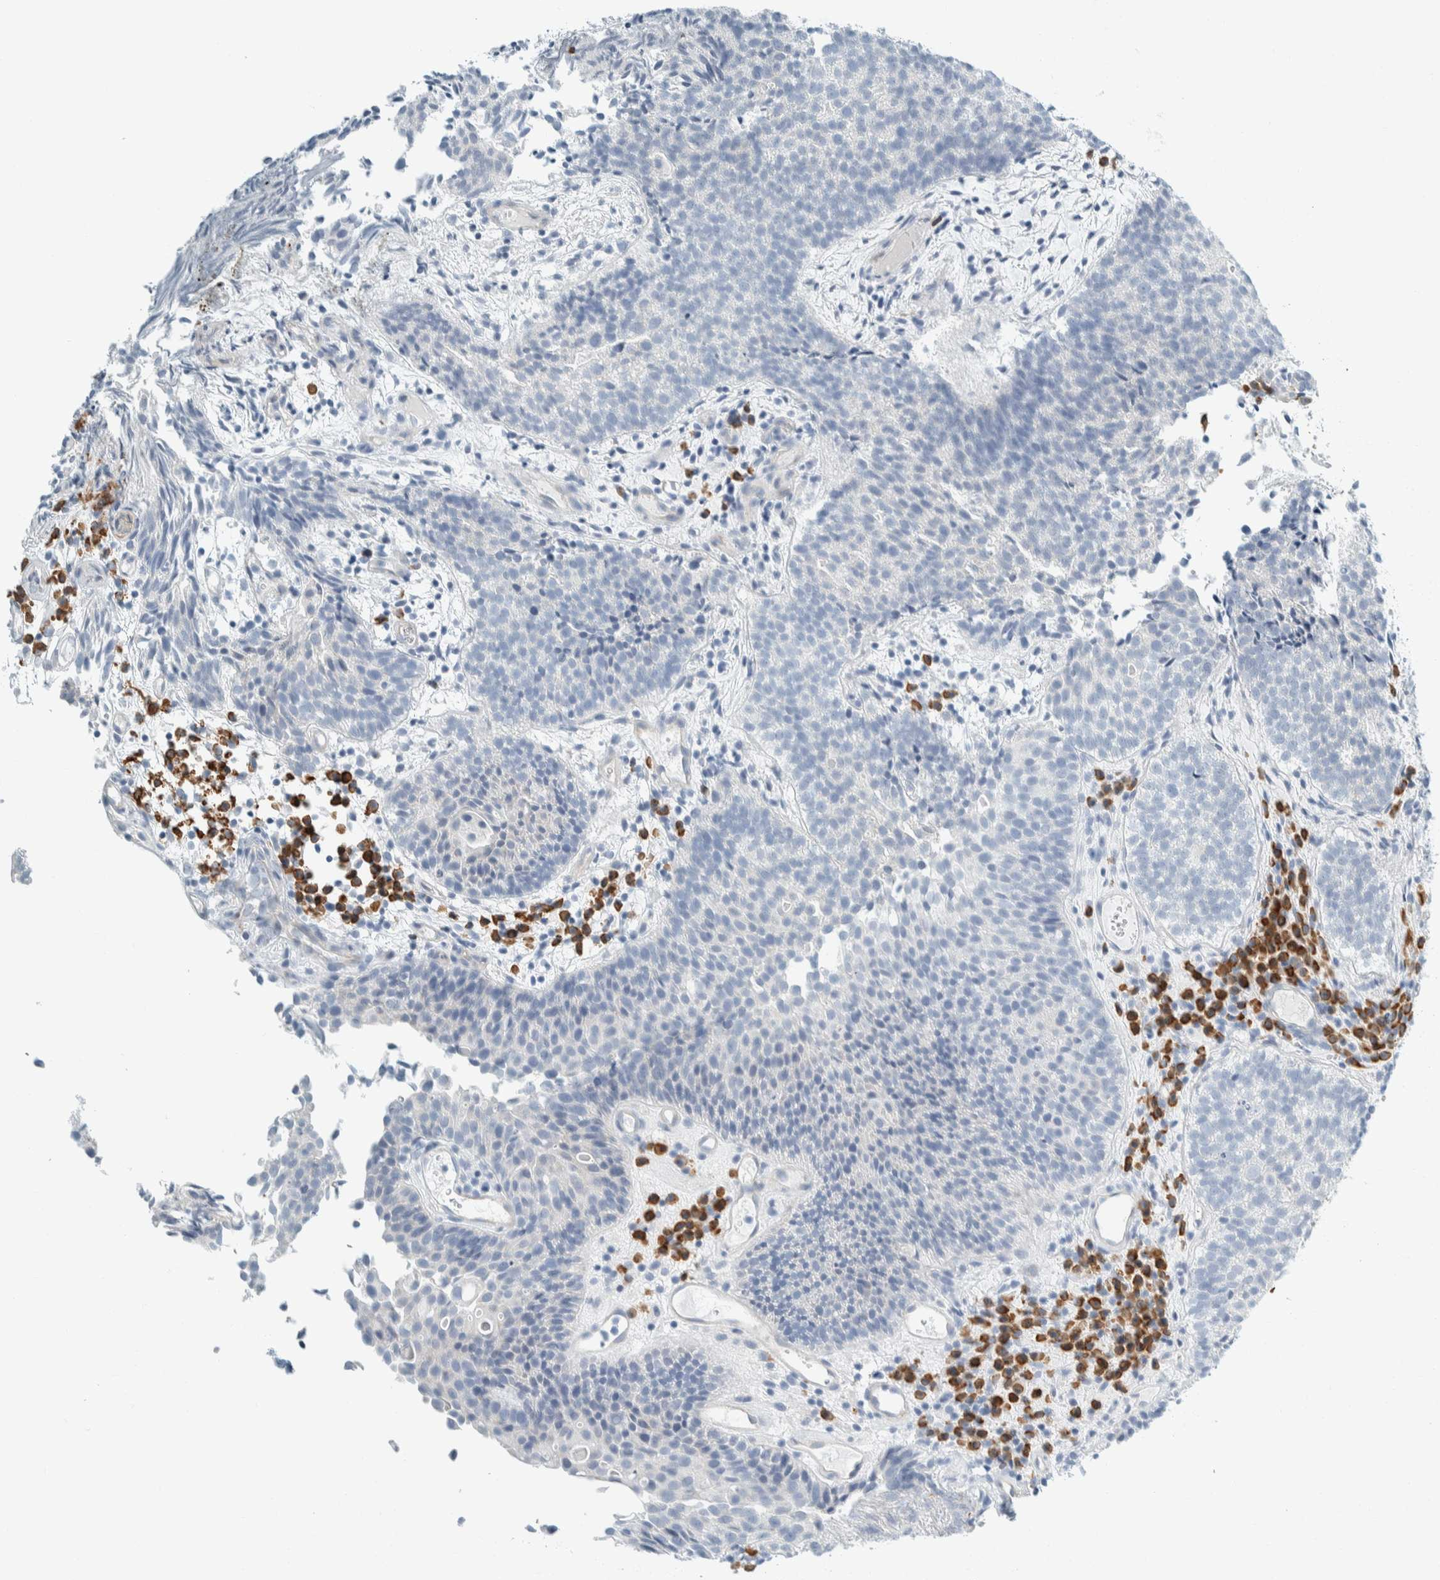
{"staining": {"intensity": "negative", "quantity": "none", "location": "none"}, "tissue": "urothelial cancer", "cell_type": "Tumor cells", "image_type": "cancer", "snomed": [{"axis": "morphology", "description": "Urothelial carcinoma, Low grade"}, {"axis": "topography", "description": "Urinary bladder"}], "caption": "Tumor cells are negative for brown protein staining in urothelial cancer.", "gene": "ARHGAP27", "patient": {"sex": "male", "age": 86}}